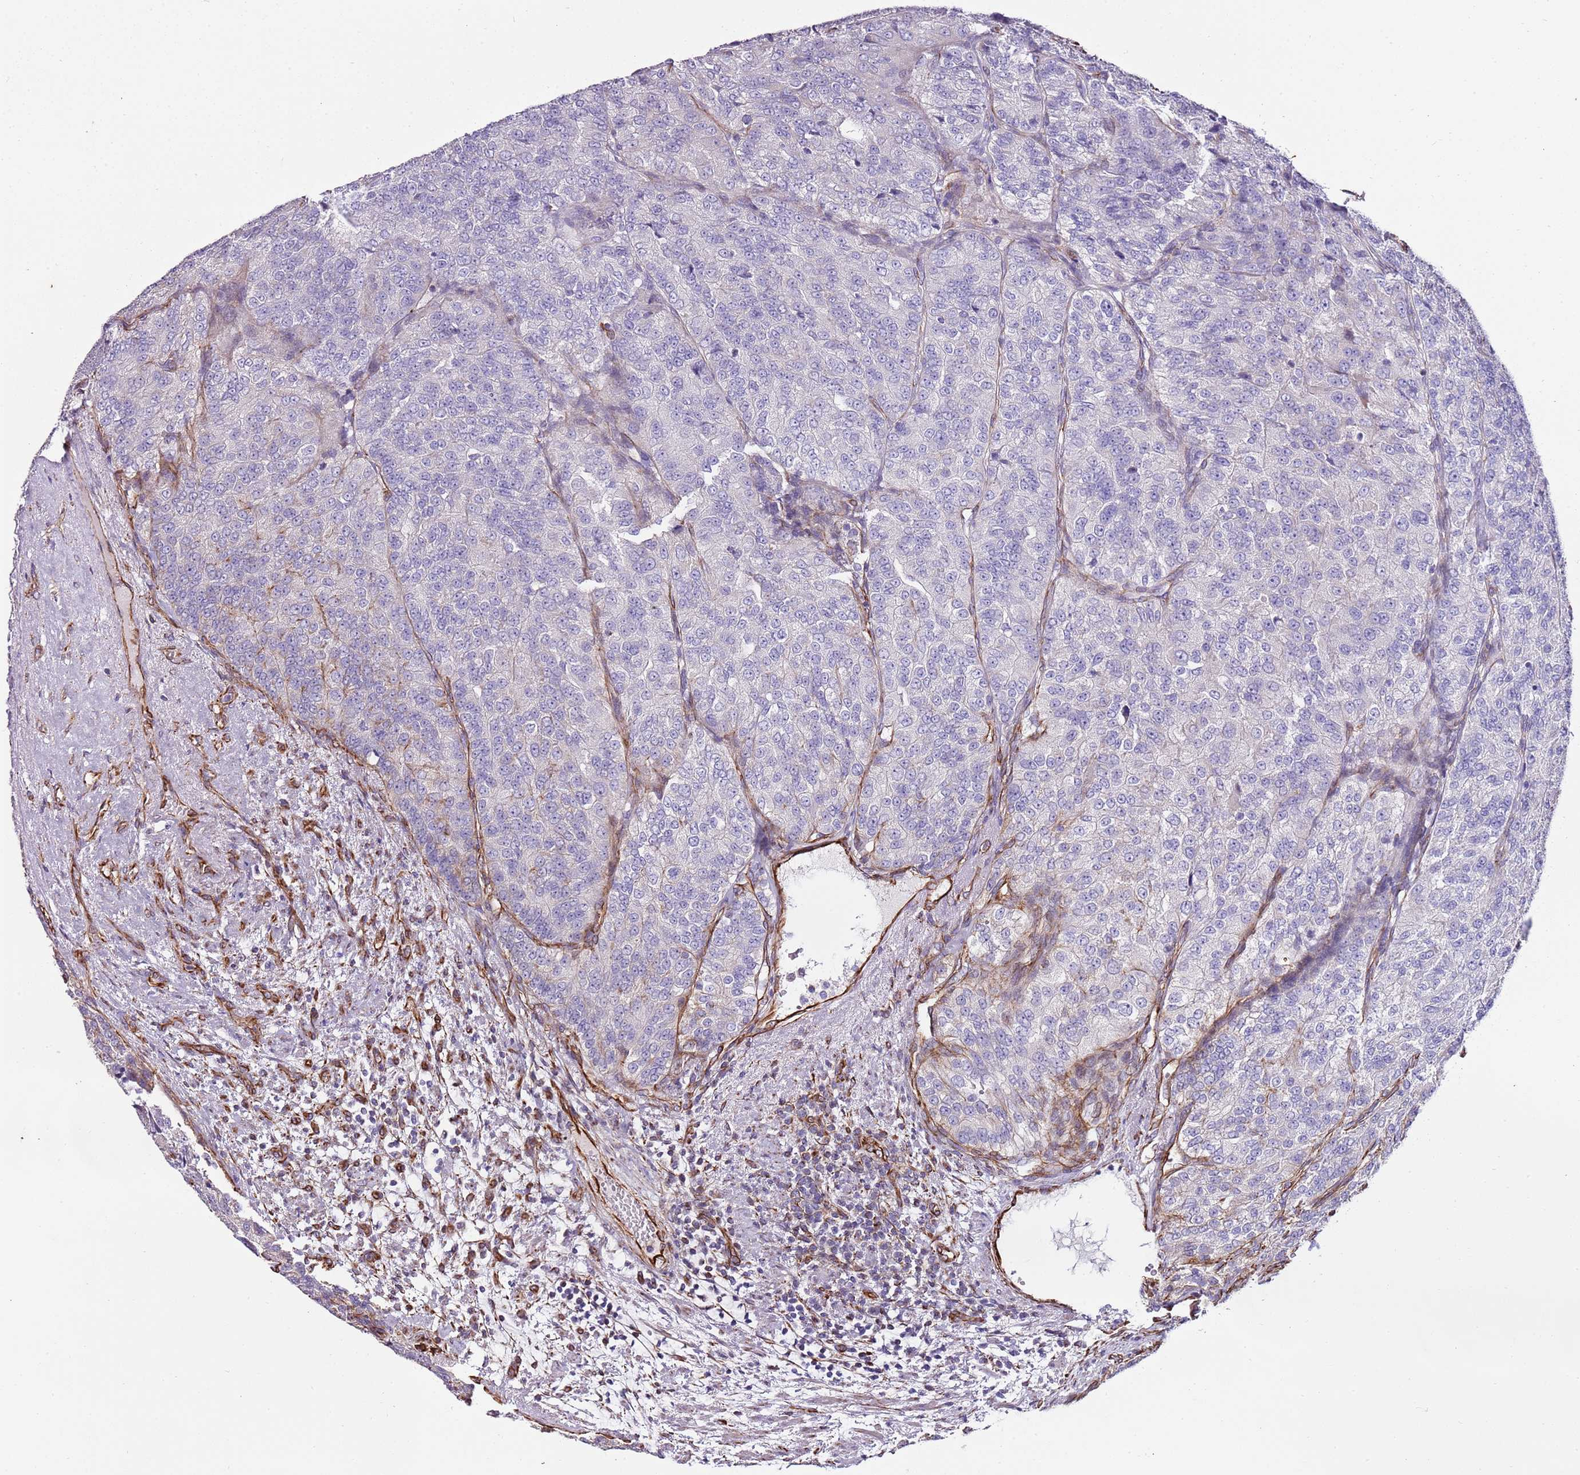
{"staining": {"intensity": "negative", "quantity": "none", "location": "none"}, "tissue": "renal cancer", "cell_type": "Tumor cells", "image_type": "cancer", "snomed": [{"axis": "morphology", "description": "Adenocarcinoma, NOS"}, {"axis": "topography", "description": "Kidney"}], "caption": "A photomicrograph of adenocarcinoma (renal) stained for a protein displays no brown staining in tumor cells.", "gene": "ZNF786", "patient": {"sex": "female", "age": 63}}